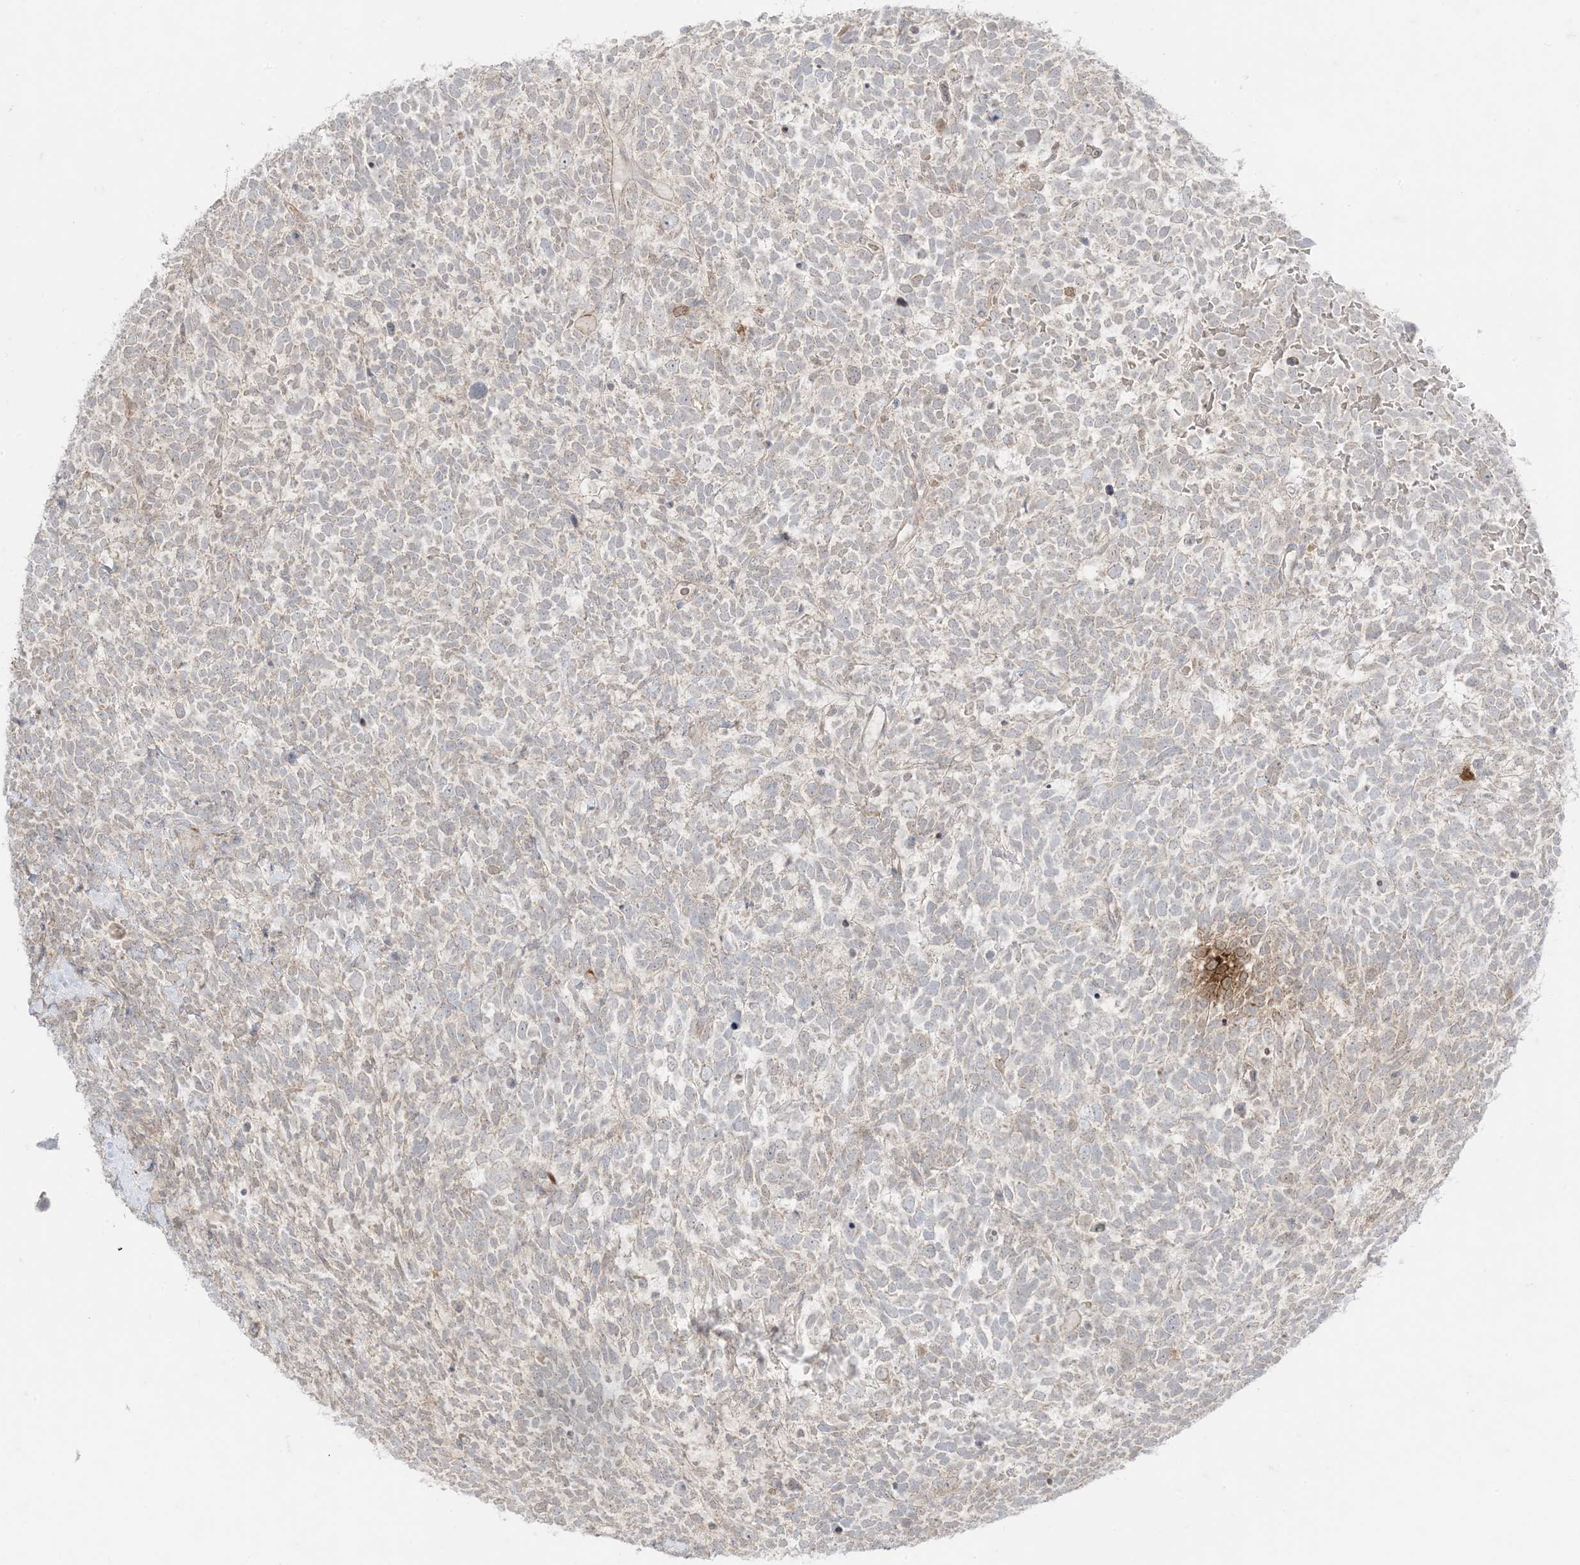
{"staining": {"intensity": "negative", "quantity": "none", "location": "none"}, "tissue": "urothelial cancer", "cell_type": "Tumor cells", "image_type": "cancer", "snomed": [{"axis": "morphology", "description": "Urothelial carcinoma, High grade"}, {"axis": "topography", "description": "Urinary bladder"}], "caption": "DAB immunohistochemical staining of human high-grade urothelial carcinoma reveals no significant positivity in tumor cells.", "gene": "ODC1", "patient": {"sex": "female", "age": 82}}